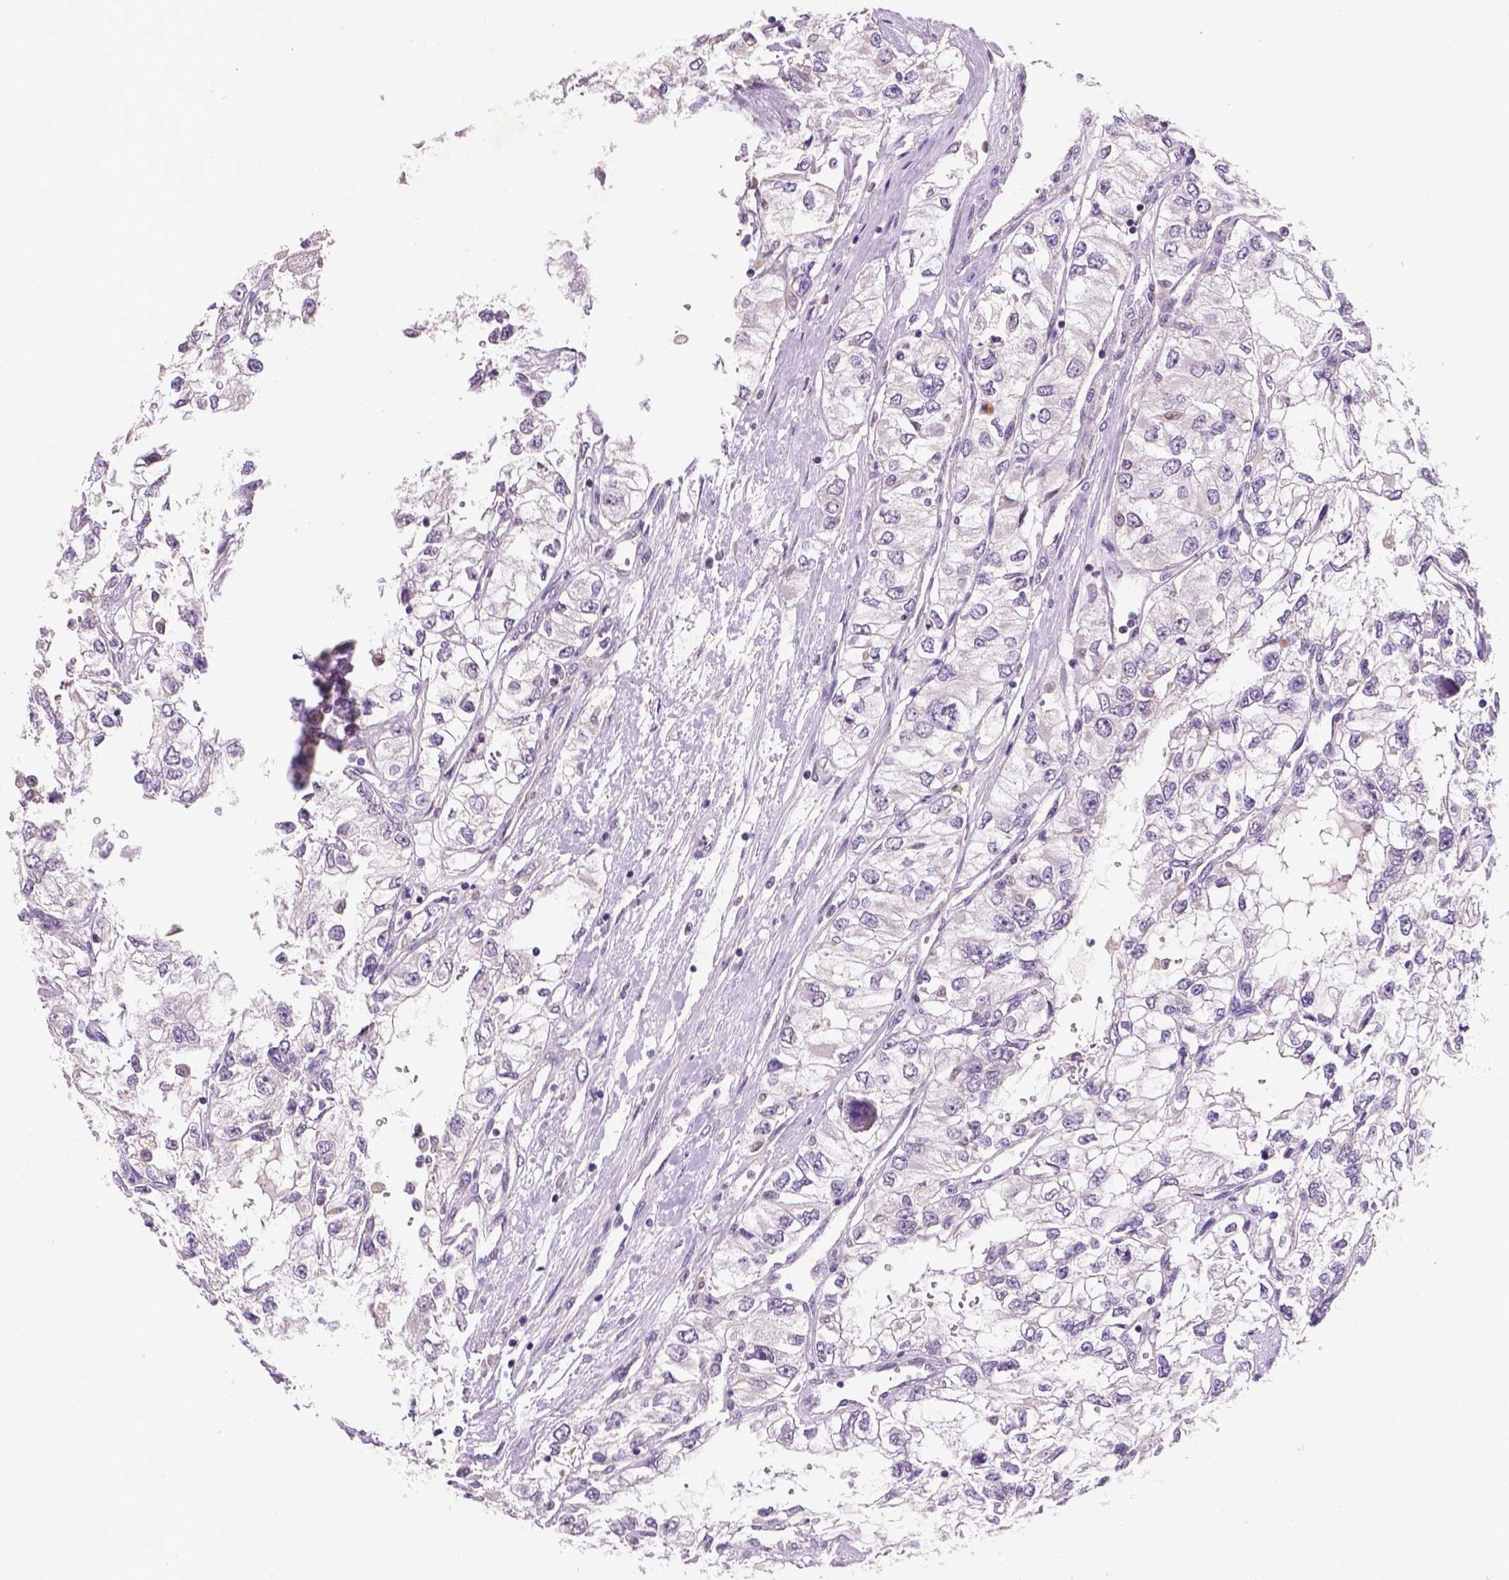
{"staining": {"intensity": "negative", "quantity": "none", "location": "none"}, "tissue": "renal cancer", "cell_type": "Tumor cells", "image_type": "cancer", "snomed": [{"axis": "morphology", "description": "Adenocarcinoma, NOS"}, {"axis": "topography", "description": "Kidney"}], "caption": "Renal adenocarcinoma stained for a protein using IHC demonstrates no expression tumor cells.", "gene": "GXYLT2", "patient": {"sex": "female", "age": 59}}